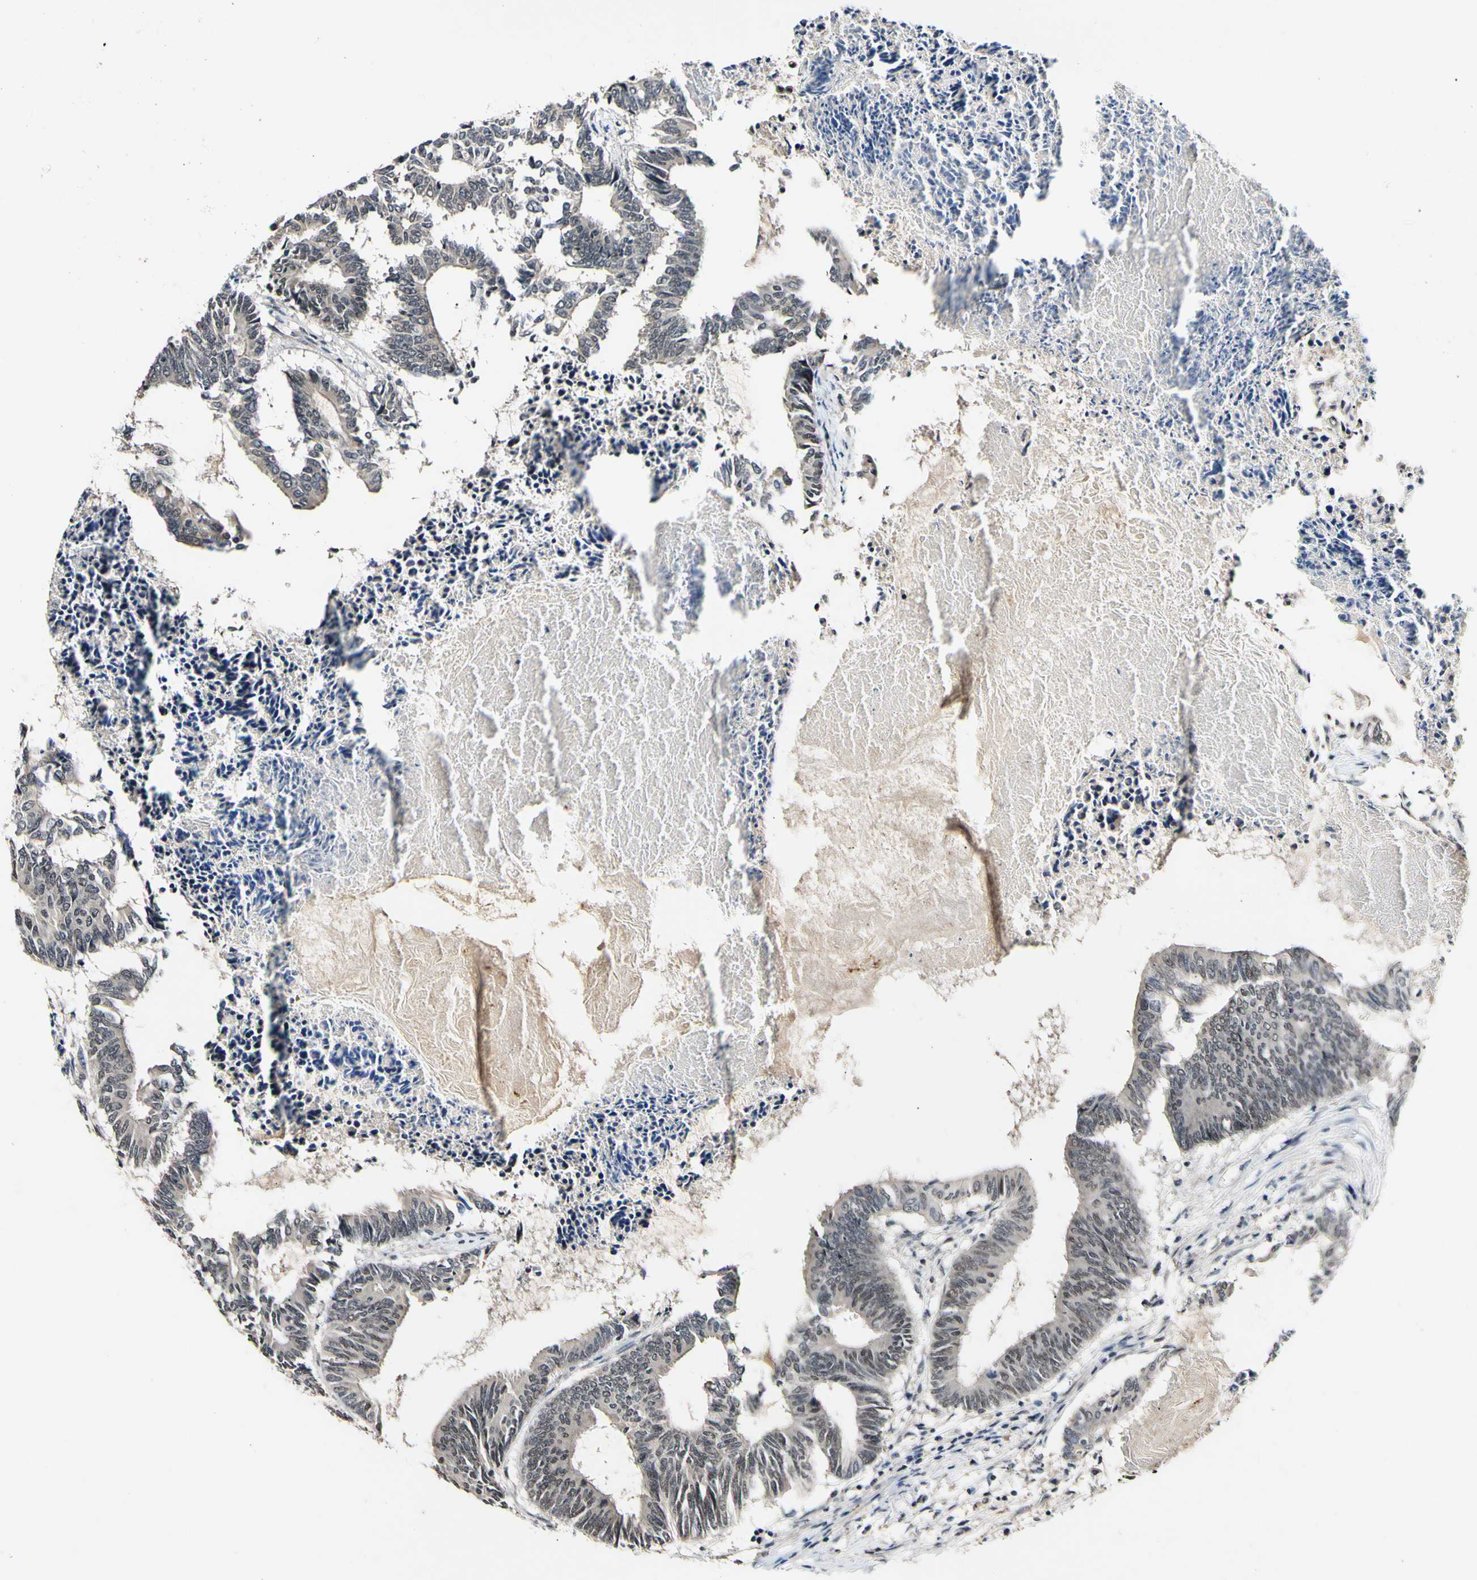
{"staining": {"intensity": "negative", "quantity": "none", "location": "none"}, "tissue": "colorectal cancer", "cell_type": "Tumor cells", "image_type": "cancer", "snomed": [{"axis": "morphology", "description": "Adenocarcinoma, NOS"}, {"axis": "topography", "description": "Rectum"}], "caption": "Tumor cells show no significant staining in colorectal adenocarcinoma. (Immunohistochemistry, brightfield microscopy, high magnification).", "gene": "POLR2F", "patient": {"sex": "male", "age": 63}}